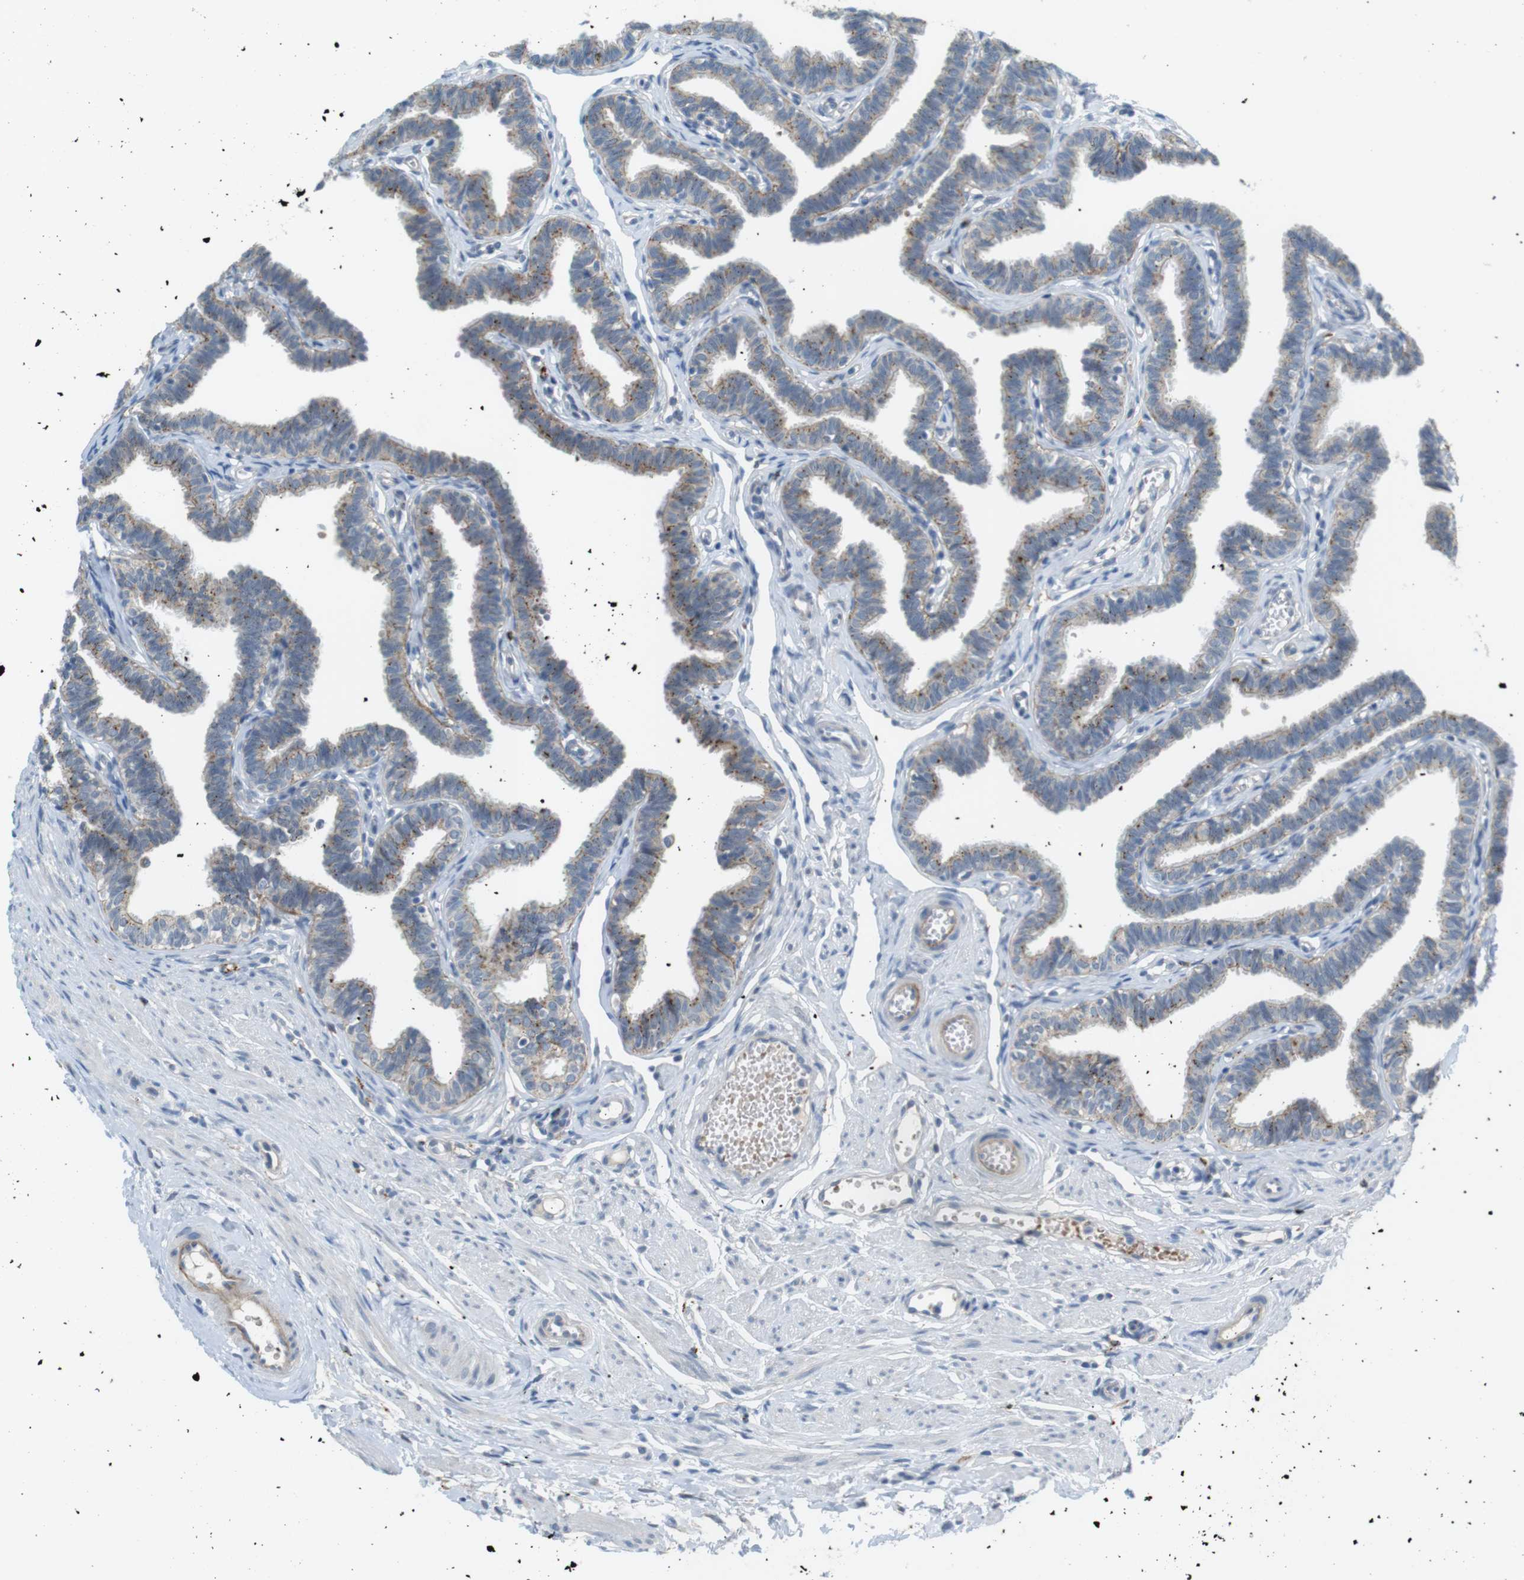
{"staining": {"intensity": "moderate", "quantity": "25%-75%", "location": "cytoplasmic/membranous"}, "tissue": "fallopian tube", "cell_type": "Glandular cells", "image_type": "normal", "snomed": [{"axis": "morphology", "description": "Normal tissue, NOS"}, {"axis": "topography", "description": "Fallopian tube"}, {"axis": "topography", "description": "Ovary"}], "caption": "DAB immunohistochemical staining of benign fallopian tube reveals moderate cytoplasmic/membranous protein staining in approximately 25%-75% of glandular cells.", "gene": "B4GALNT2", "patient": {"sex": "female", "age": 23}}